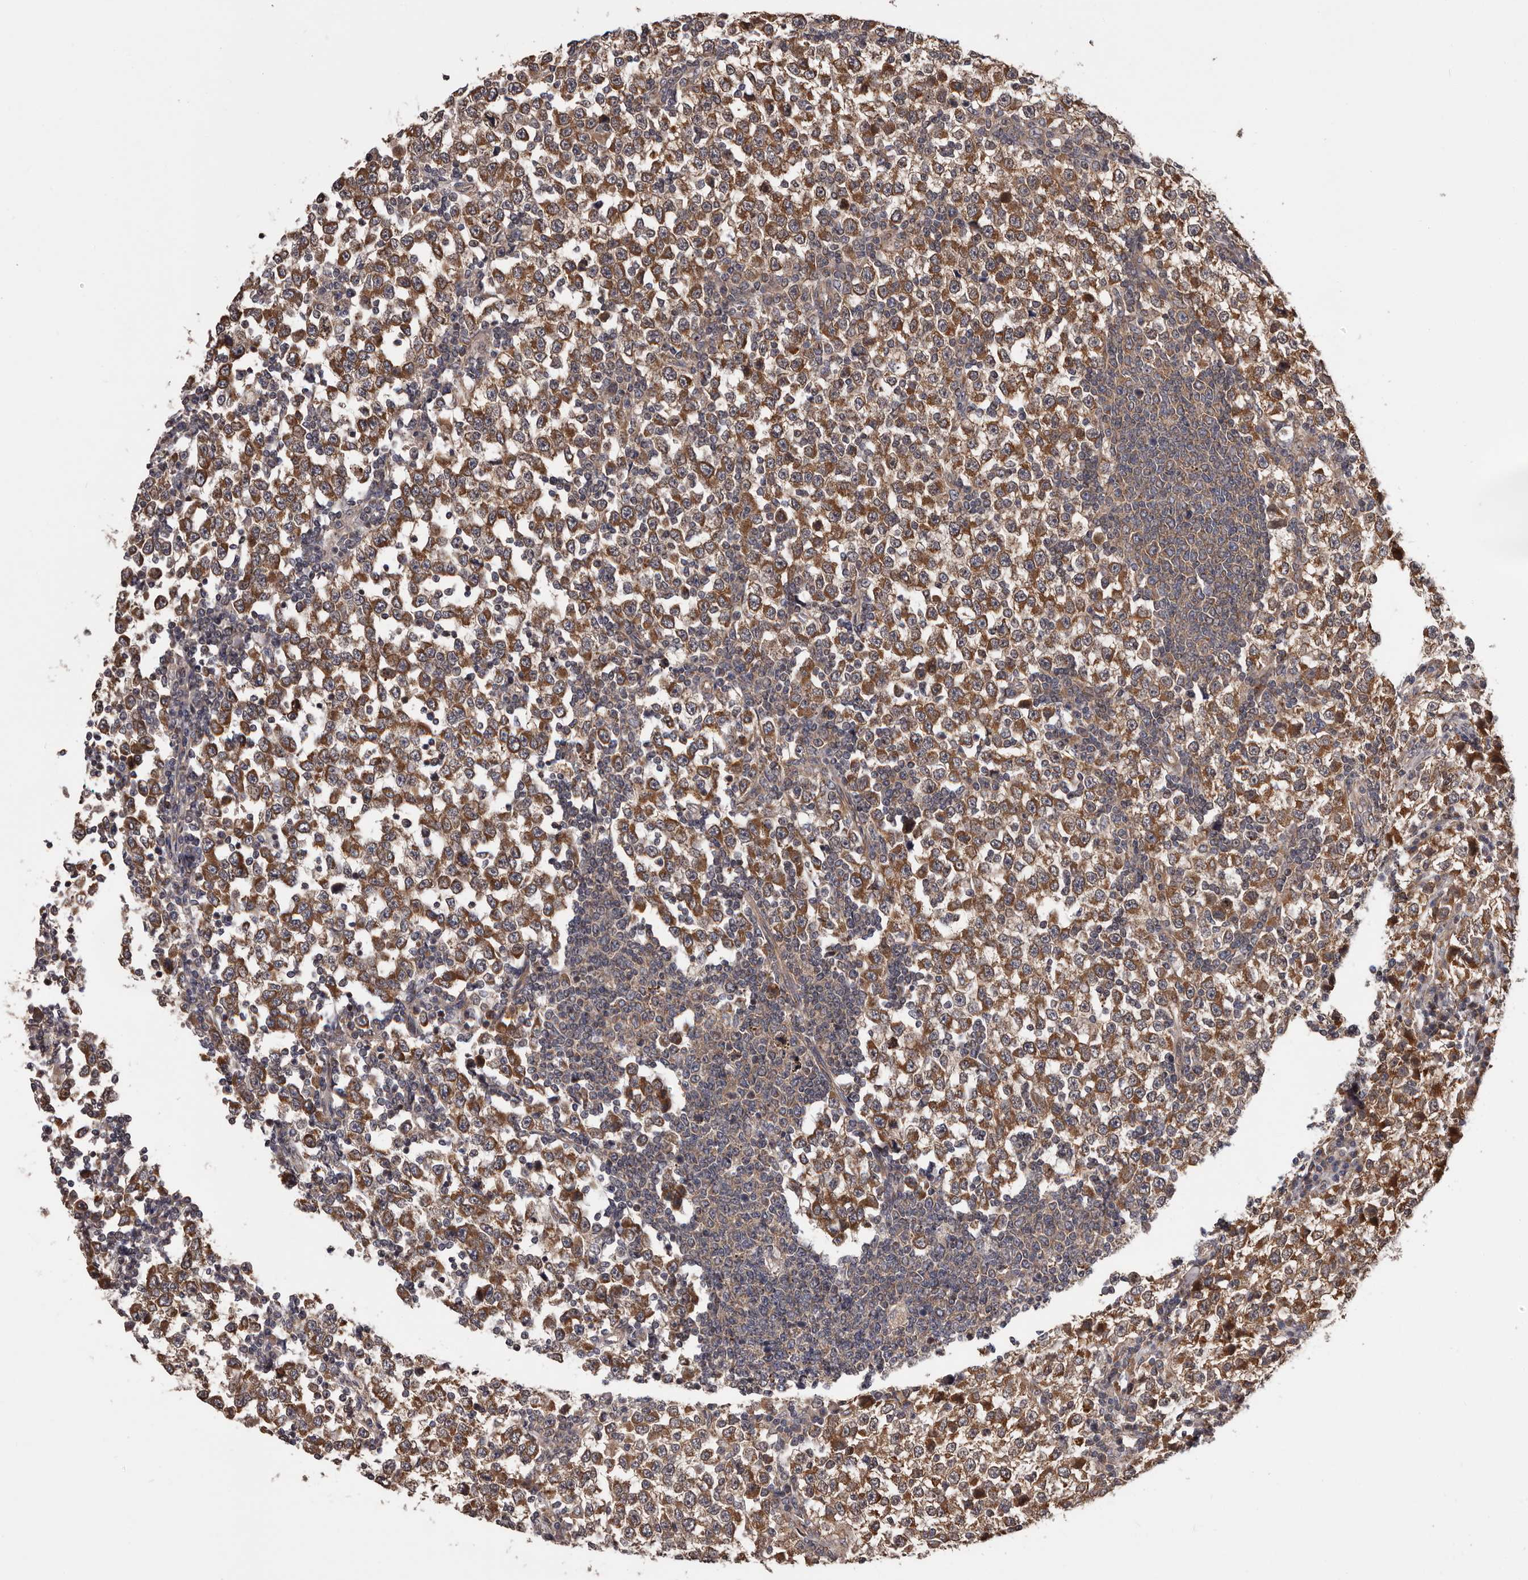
{"staining": {"intensity": "moderate", "quantity": ">75%", "location": "cytoplasmic/membranous"}, "tissue": "testis cancer", "cell_type": "Tumor cells", "image_type": "cancer", "snomed": [{"axis": "morphology", "description": "Seminoma, NOS"}, {"axis": "topography", "description": "Testis"}], "caption": "The histopathology image displays staining of testis cancer, revealing moderate cytoplasmic/membranous protein positivity (brown color) within tumor cells. (DAB IHC, brown staining for protein, blue staining for nuclei).", "gene": "VPS37A", "patient": {"sex": "male", "age": 65}}